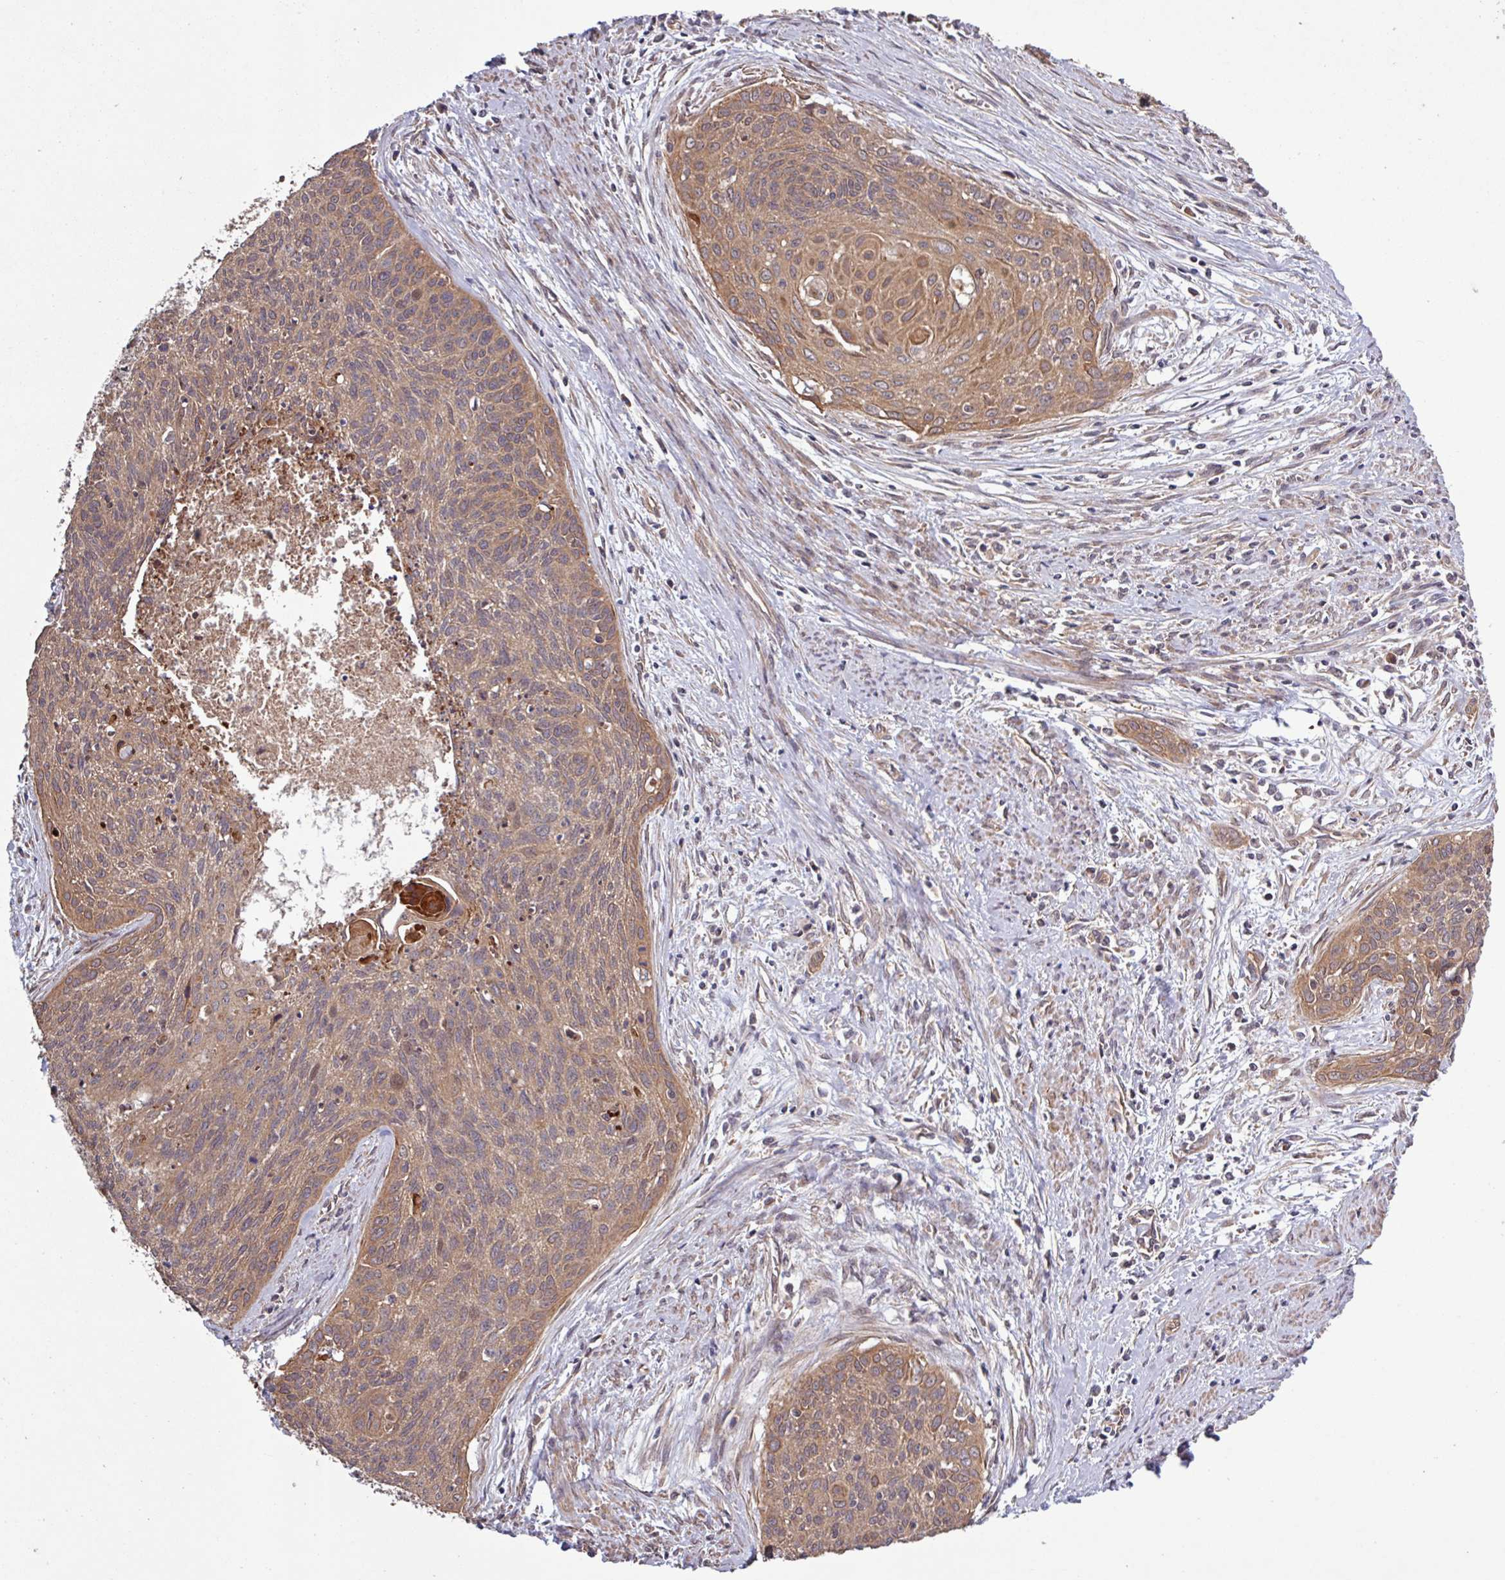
{"staining": {"intensity": "moderate", "quantity": ">75%", "location": "cytoplasmic/membranous"}, "tissue": "cervical cancer", "cell_type": "Tumor cells", "image_type": "cancer", "snomed": [{"axis": "morphology", "description": "Squamous cell carcinoma, NOS"}, {"axis": "topography", "description": "Cervix"}], "caption": "Brown immunohistochemical staining in cervical squamous cell carcinoma demonstrates moderate cytoplasmic/membranous positivity in about >75% of tumor cells. The staining was performed using DAB to visualize the protein expression in brown, while the nuclei were stained in blue with hematoxylin (Magnification: 20x).", "gene": "TRABD2A", "patient": {"sex": "female", "age": 55}}